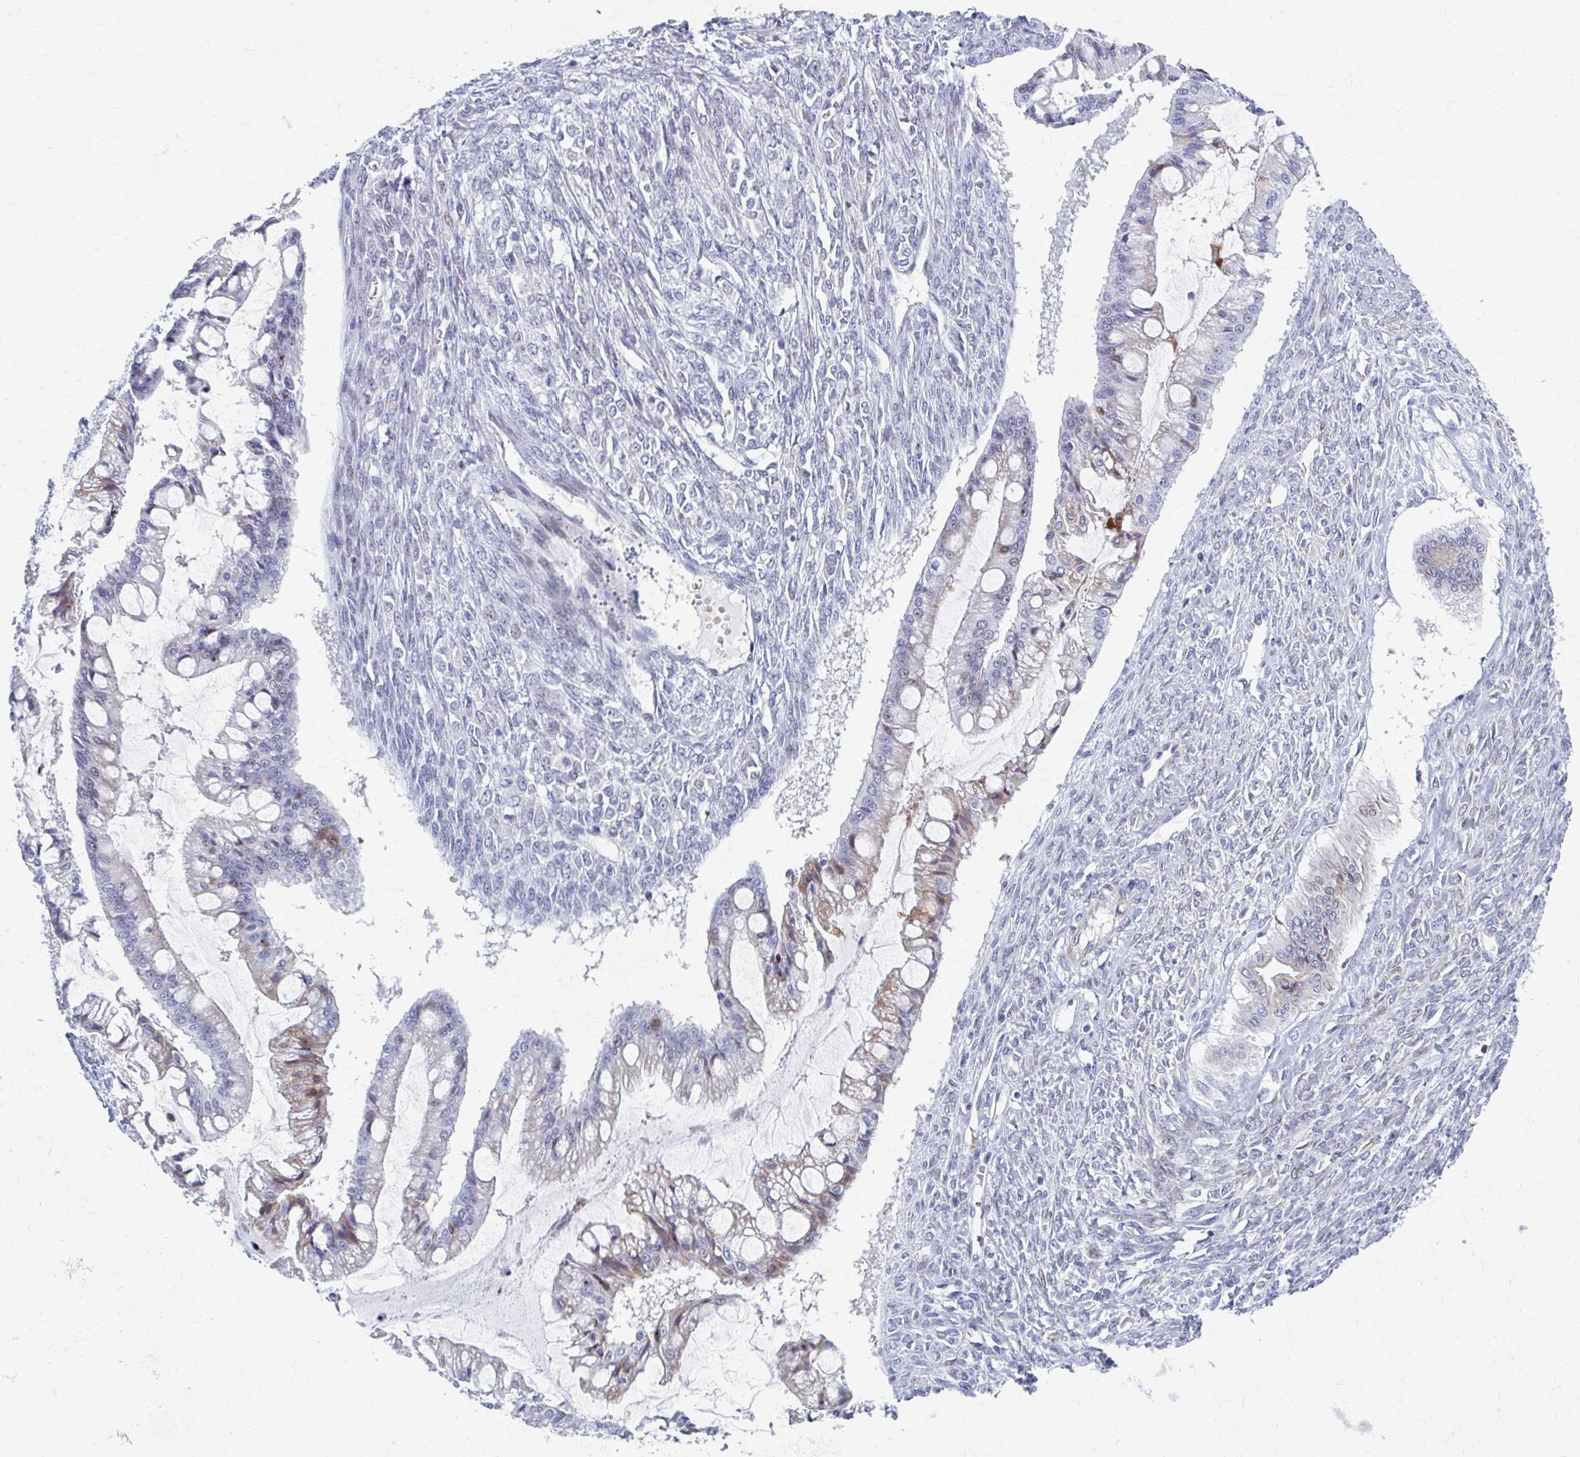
{"staining": {"intensity": "weak", "quantity": "<25%", "location": "nuclear"}, "tissue": "ovarian cancer", "cell_type": "Tumor cells", "image_type": "cancer", "snomed": [{"axis": "morphology", "description": "Cystadenocarcinoma, mucinous, NOS"}, {"axis": "topography", "description": "Ovary"}], "caption": "The photomicrograph exhibits no staining of tumor cells in ovarian cancer (mucinous cystadenocarcinoma). (Stains: DAB (3,3'-diaminobenzidine) immunohistochemistry (IHC) with hematoxylin counter stain, Microscopy: brightfield microscopy at high magnification).", "gene": "ABHD16B", "patient": {"sex": "female", "age": 73}}